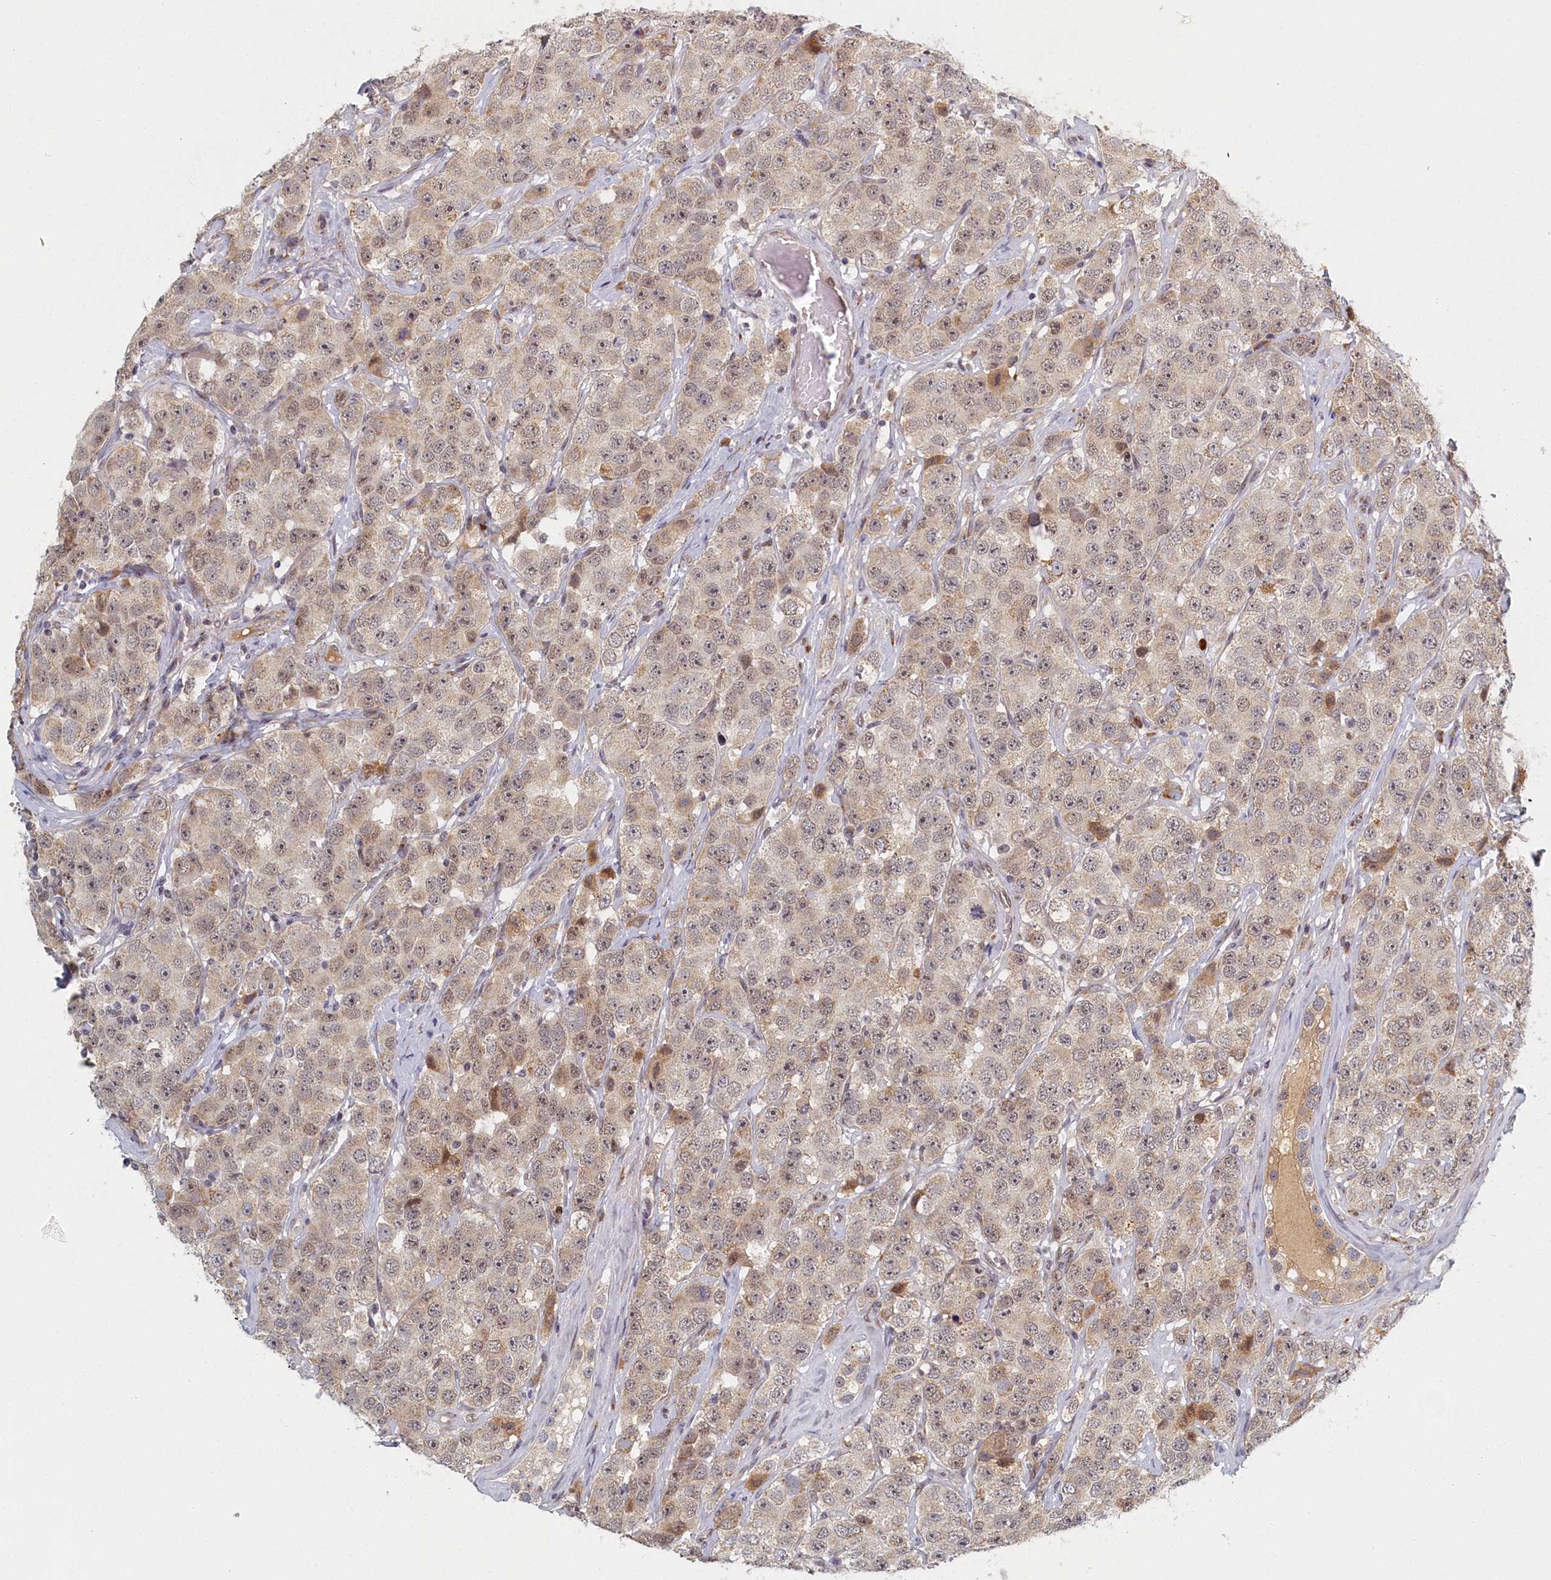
{"staining": {"intensity": "moderate", "quantity": "<25%", "location": "cytoplasmic/membranous,nuclear"}, "tissue": "testis cancer", "cell_type": "Tumor cells", "image_type": "cancer", "snomed": [{"axis": "morphology", "description": "Seminoma, NOS"}, {"axis": "topography", "description": "Testis"}], "caption": "Human testis cancer (seminoma) stained with a protein marker displays moderate staining in tumor cells.", "gene": "DNAJC17", "patient": {"sex": "male", "age": 28}}